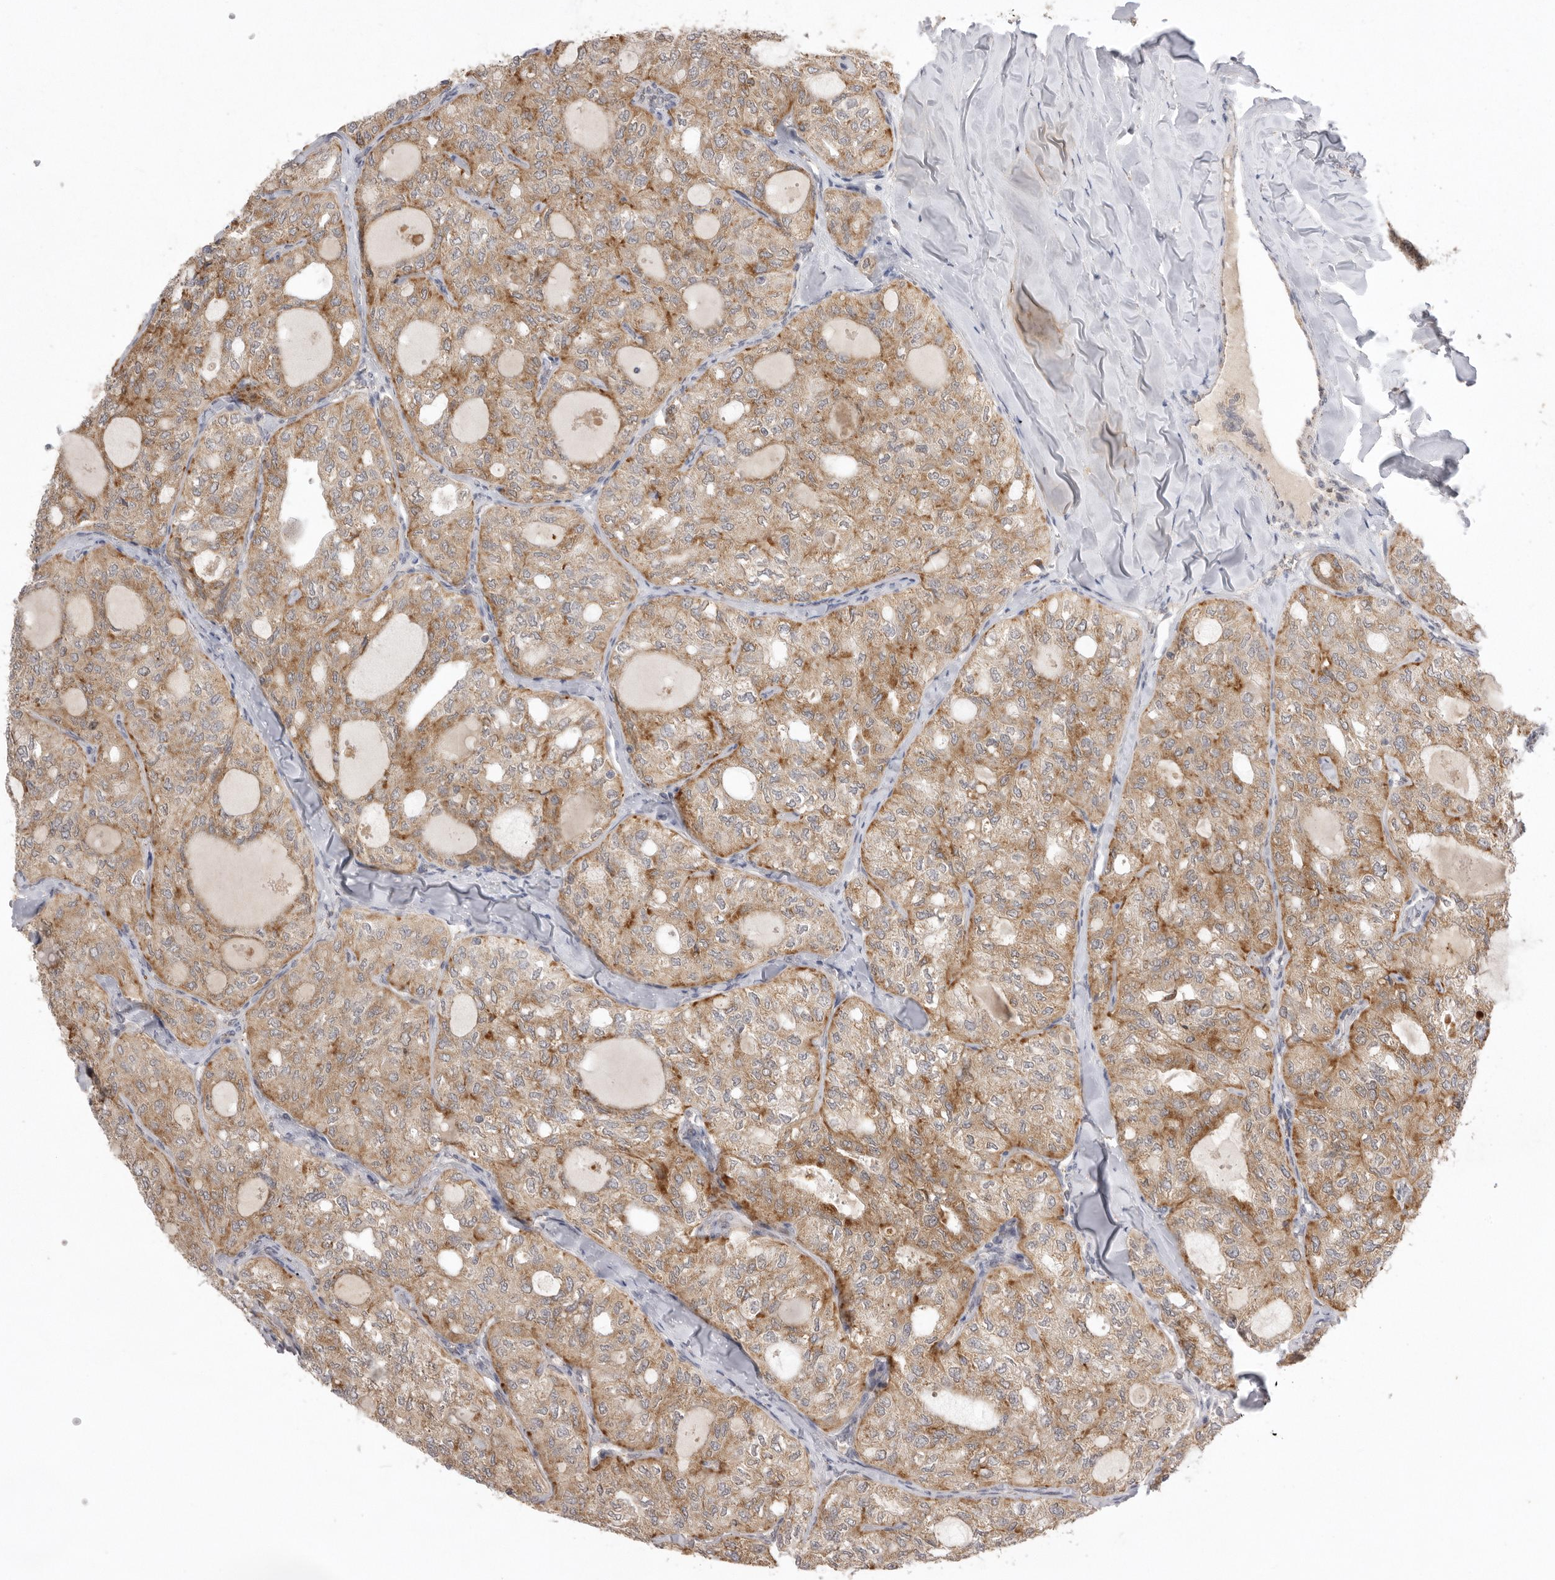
{"staining": {"intensity": "moderate", "quantity": ">75%", "location": "cytoplasmic/membranous"}, "tissue": "thyroid cancer", "cell_type": "Tumor cells", "image_type": "cancer", "snomed": [{"axis": "morphology", "description": "Follicular adenoma carcinoma, NOS"}, {"axis": "topography", "description": "Thyroid gland"}], "caption": "IHC image of neoplastic tissue: thyroid cancer (follicular adenoma carcinoma) stained using immunohistochemistry (IHC) displays medium levels of moderate protein expression localized specifically in the cytoplasmic/membranous of tumor cells, appearing as a cytoplasmic/membranous brown color.", "gene": "TLR3", "patient": {"sex": "male", "age": 75}}